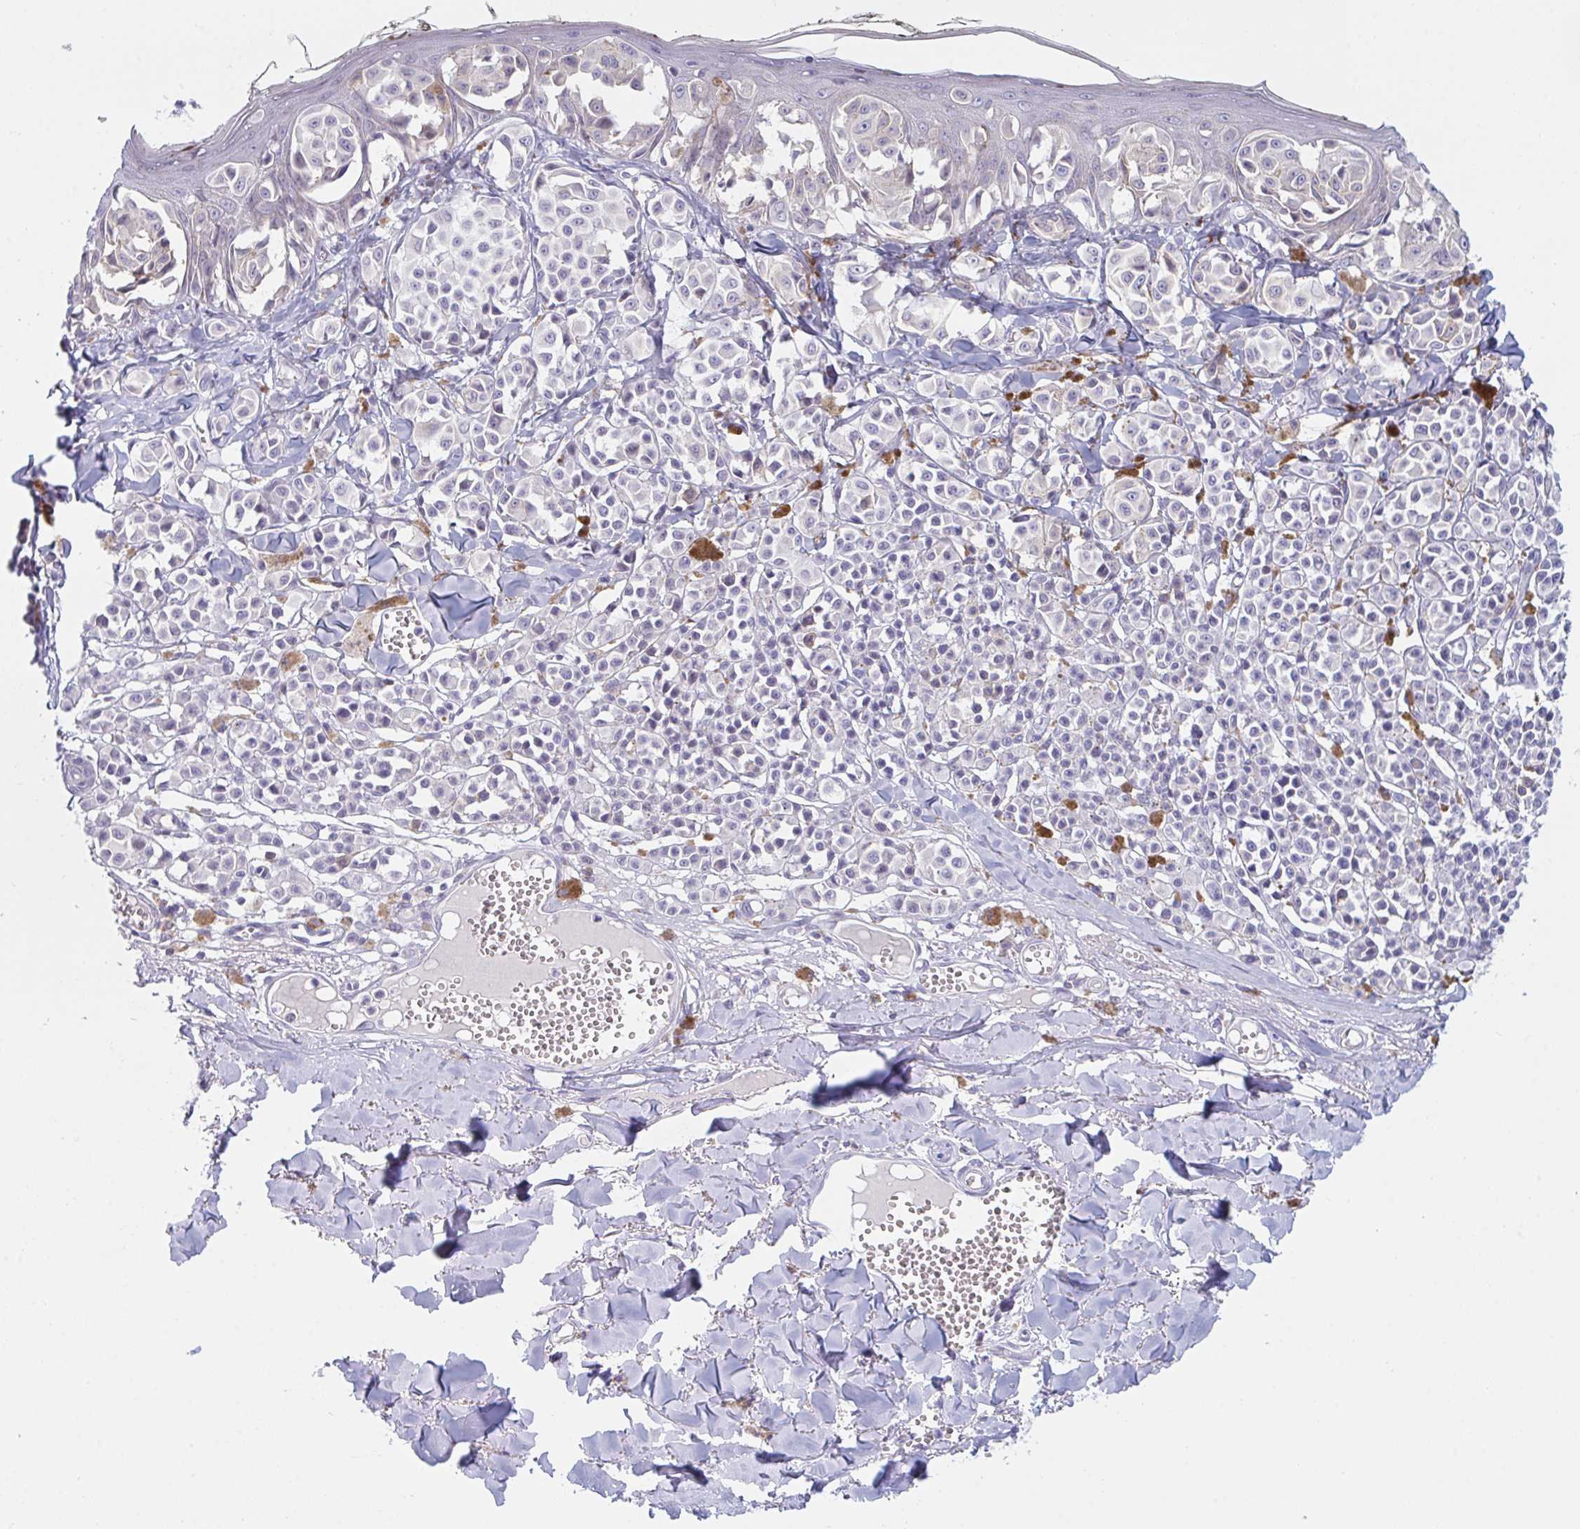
{"staining": {"intensity": "negative", "quantity": "none", "location": "none"}, "tissue": "melanoma", "cell_type": "Tumor cells", "image_type": "cancer", "snomed": [{"axis": "morphology", "description": "Malignant melanoma, NOS"}, {"axis": "topography", "description": "Skin"}], "caption": "A photomicrograph of malignant melanoma stained for a protein displays no brown staining in tumor cells.", "gene": "NAA30", "patient": {"sex": "female", "age": 43}}